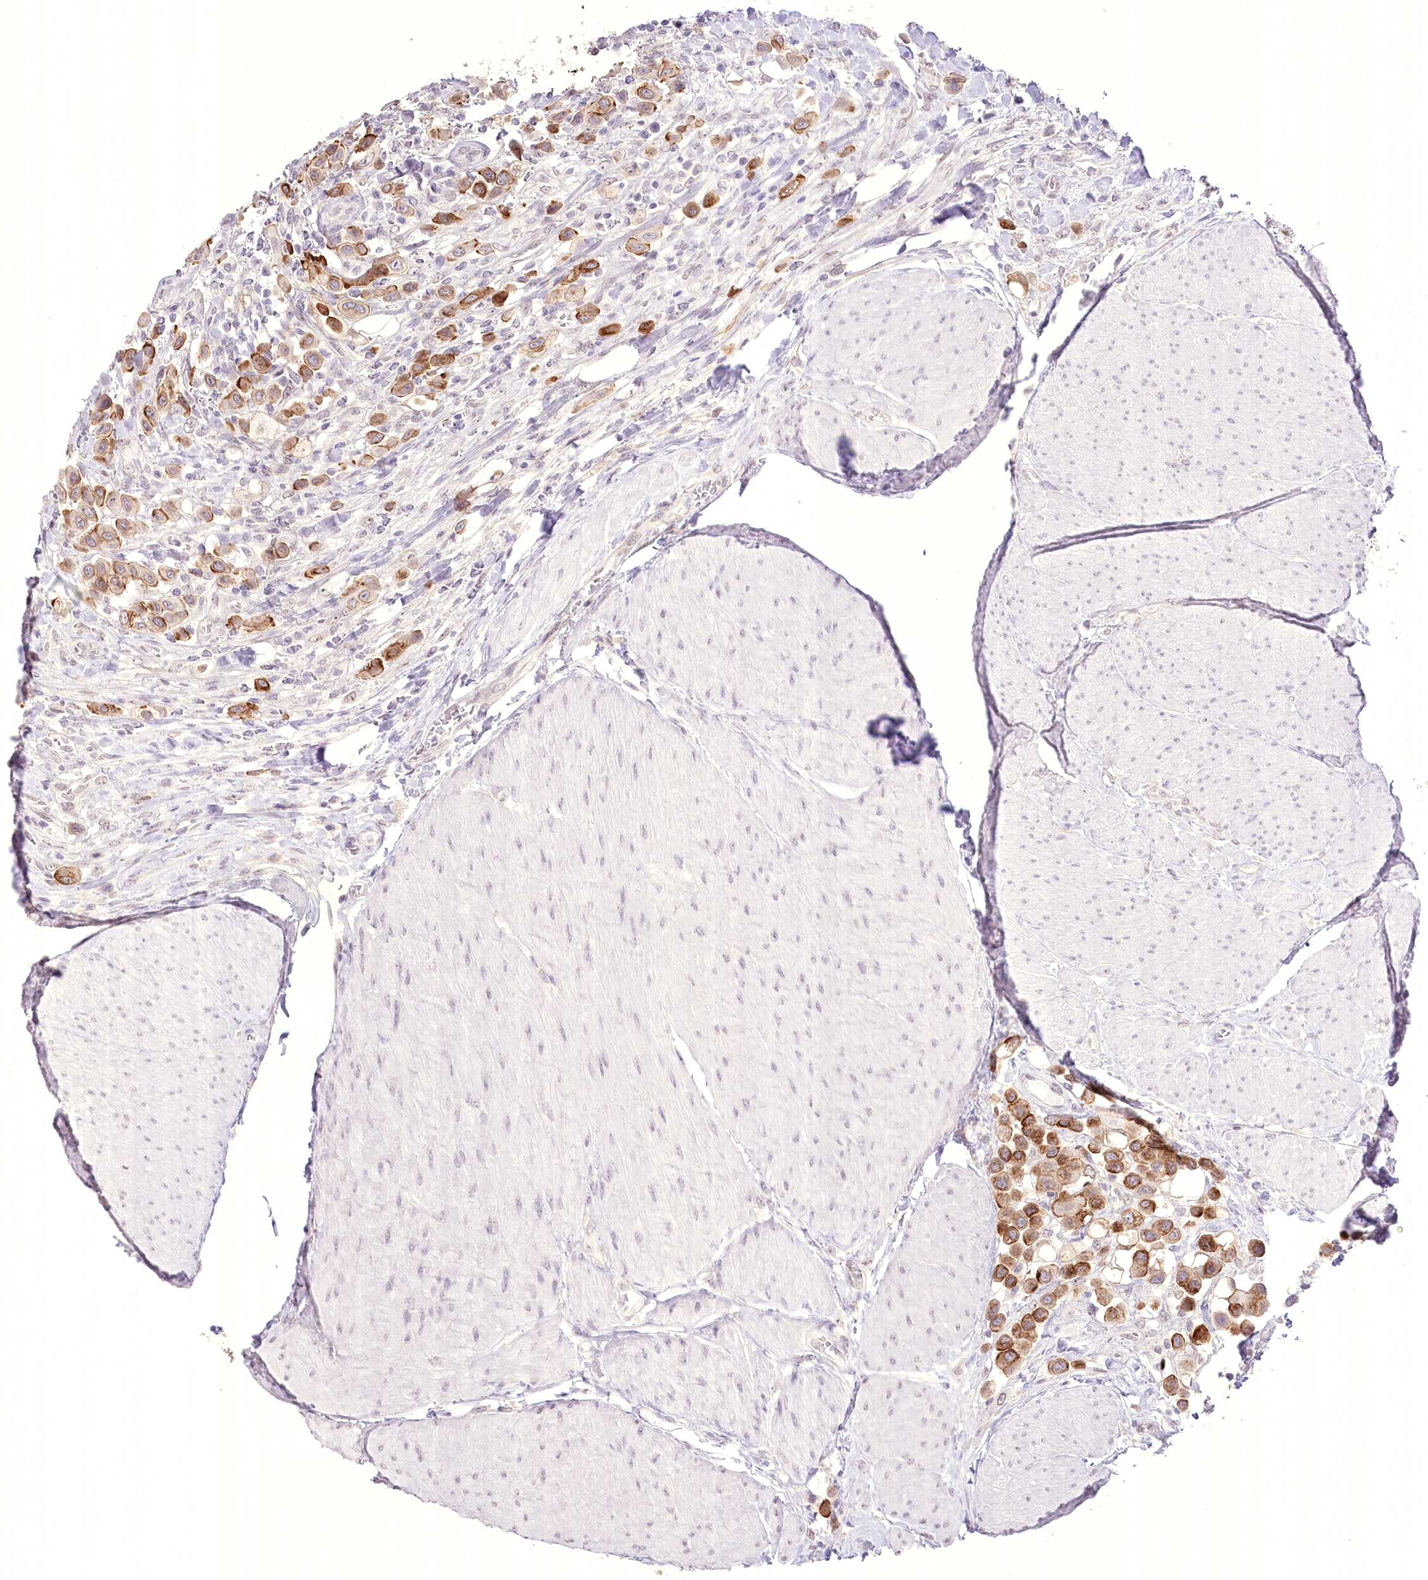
{"staining": {"intensity": "strong", "quantity": ">75%", "location": "cytoplasmic/membranous"}, "tissue": "urothelial cancer", "cell_type": "Tumor cells", "image_type": "cancer", "snomed": [{"axis": "morphology", "description": "Urothelial carcinoma, High grade"}, {"axis": "topography", "description": "Urinary bladder"}], "caption": "Protein expression analysis of high-grade urothelial carcinoma reveals strong cytoplasmic/membranous positivity in approximately >75% of tumor cells.", "gene": "SLC39A10", "patient": {"sex": "male", "age": 50}}